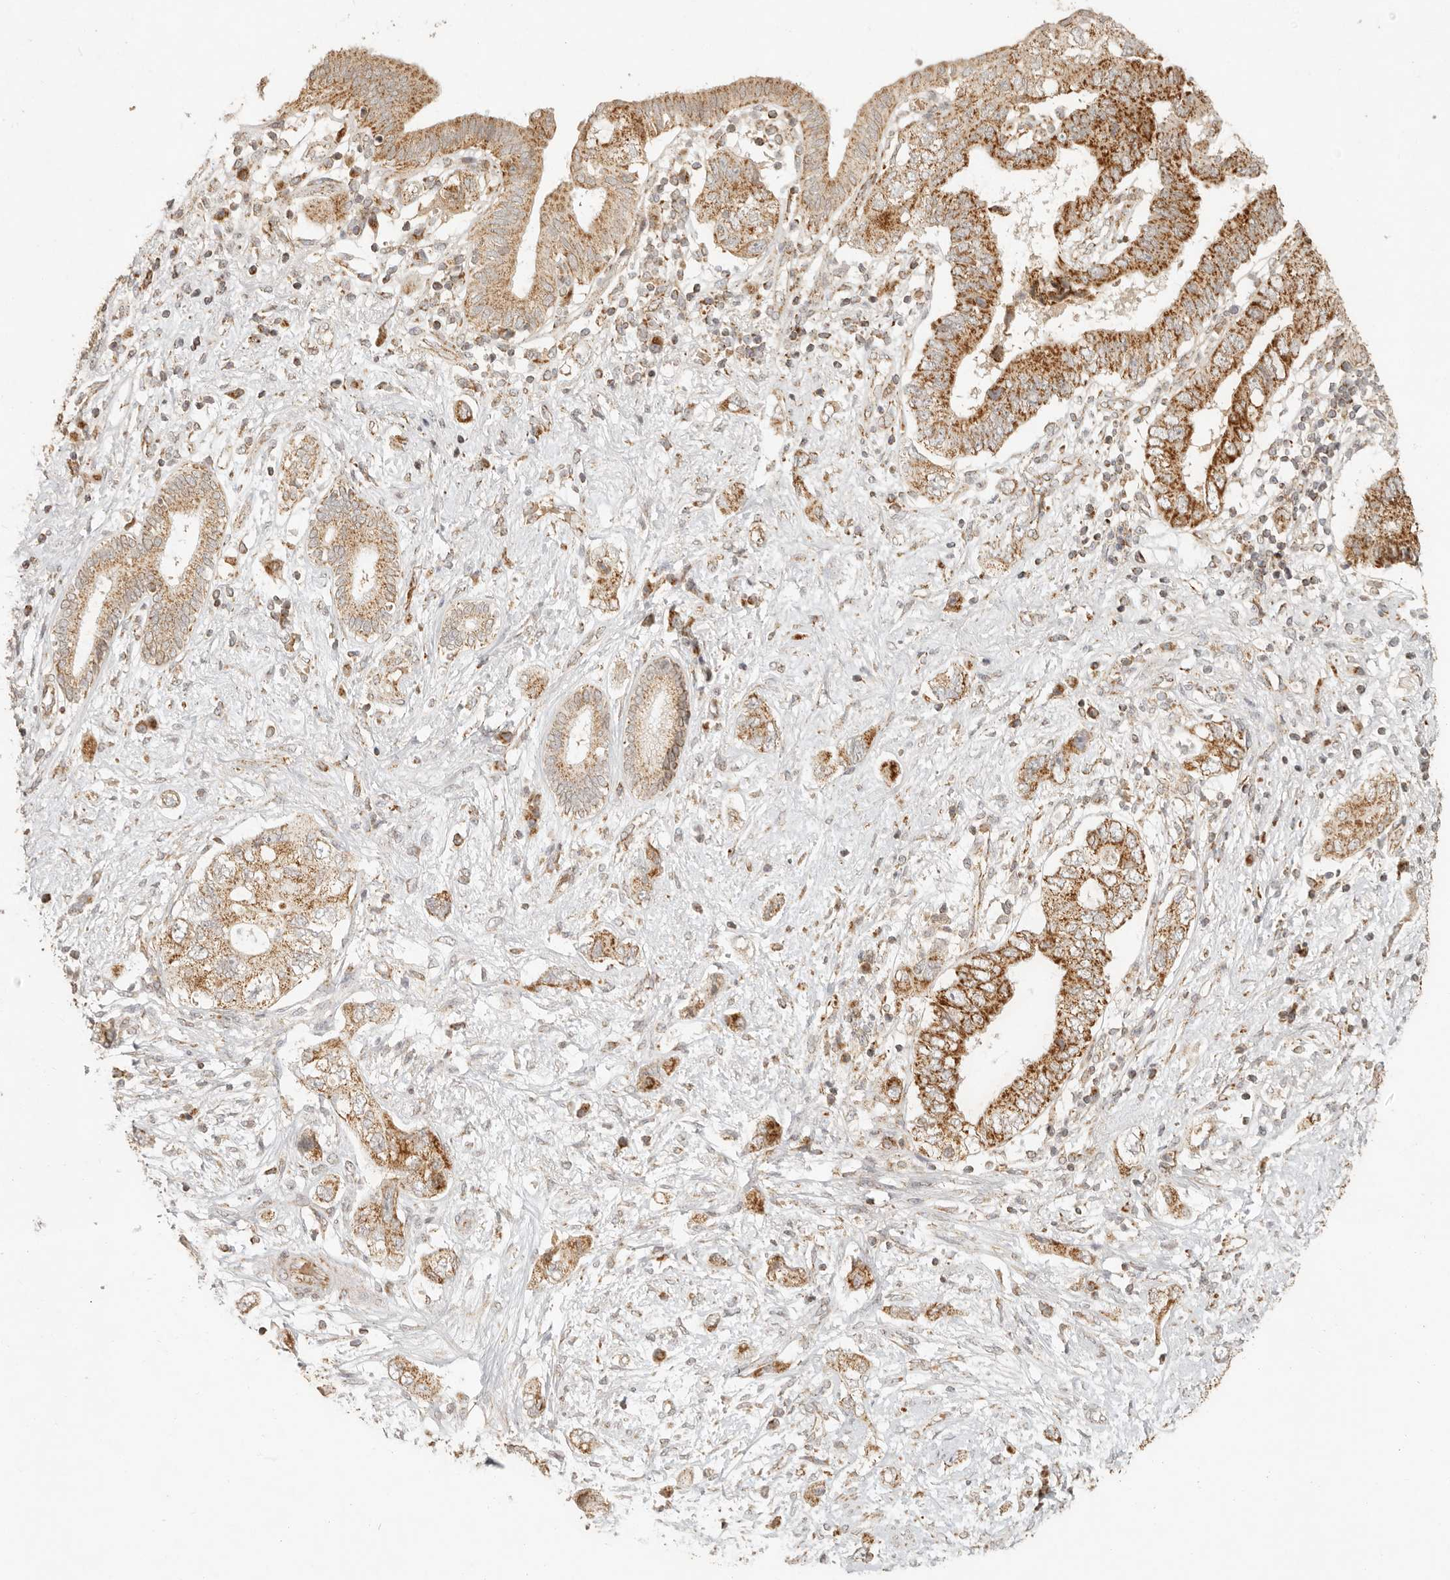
{"staining": {"intensity": "moderate", "quantity": ">75%", "location": "cytoplasmic/membranous"}, "tissue": "pancreatic cancer", "cell_type": "Tumor cells", "image_type": "cancer", "snomed": [{"axis": "morphology", "description": "Adenocarcinoma, NOS"}, {"axis": "topography", "description": "Pancreas"}], "caption": "Protein analysis of pancreatic cancer (adenocarcinoma) tissue demonstrates moderate cytoplasmic/membranous staining in about >75% of tumor cells.", "gene": "MRPL55", "patient": {"sex": "female", "age": 73}}